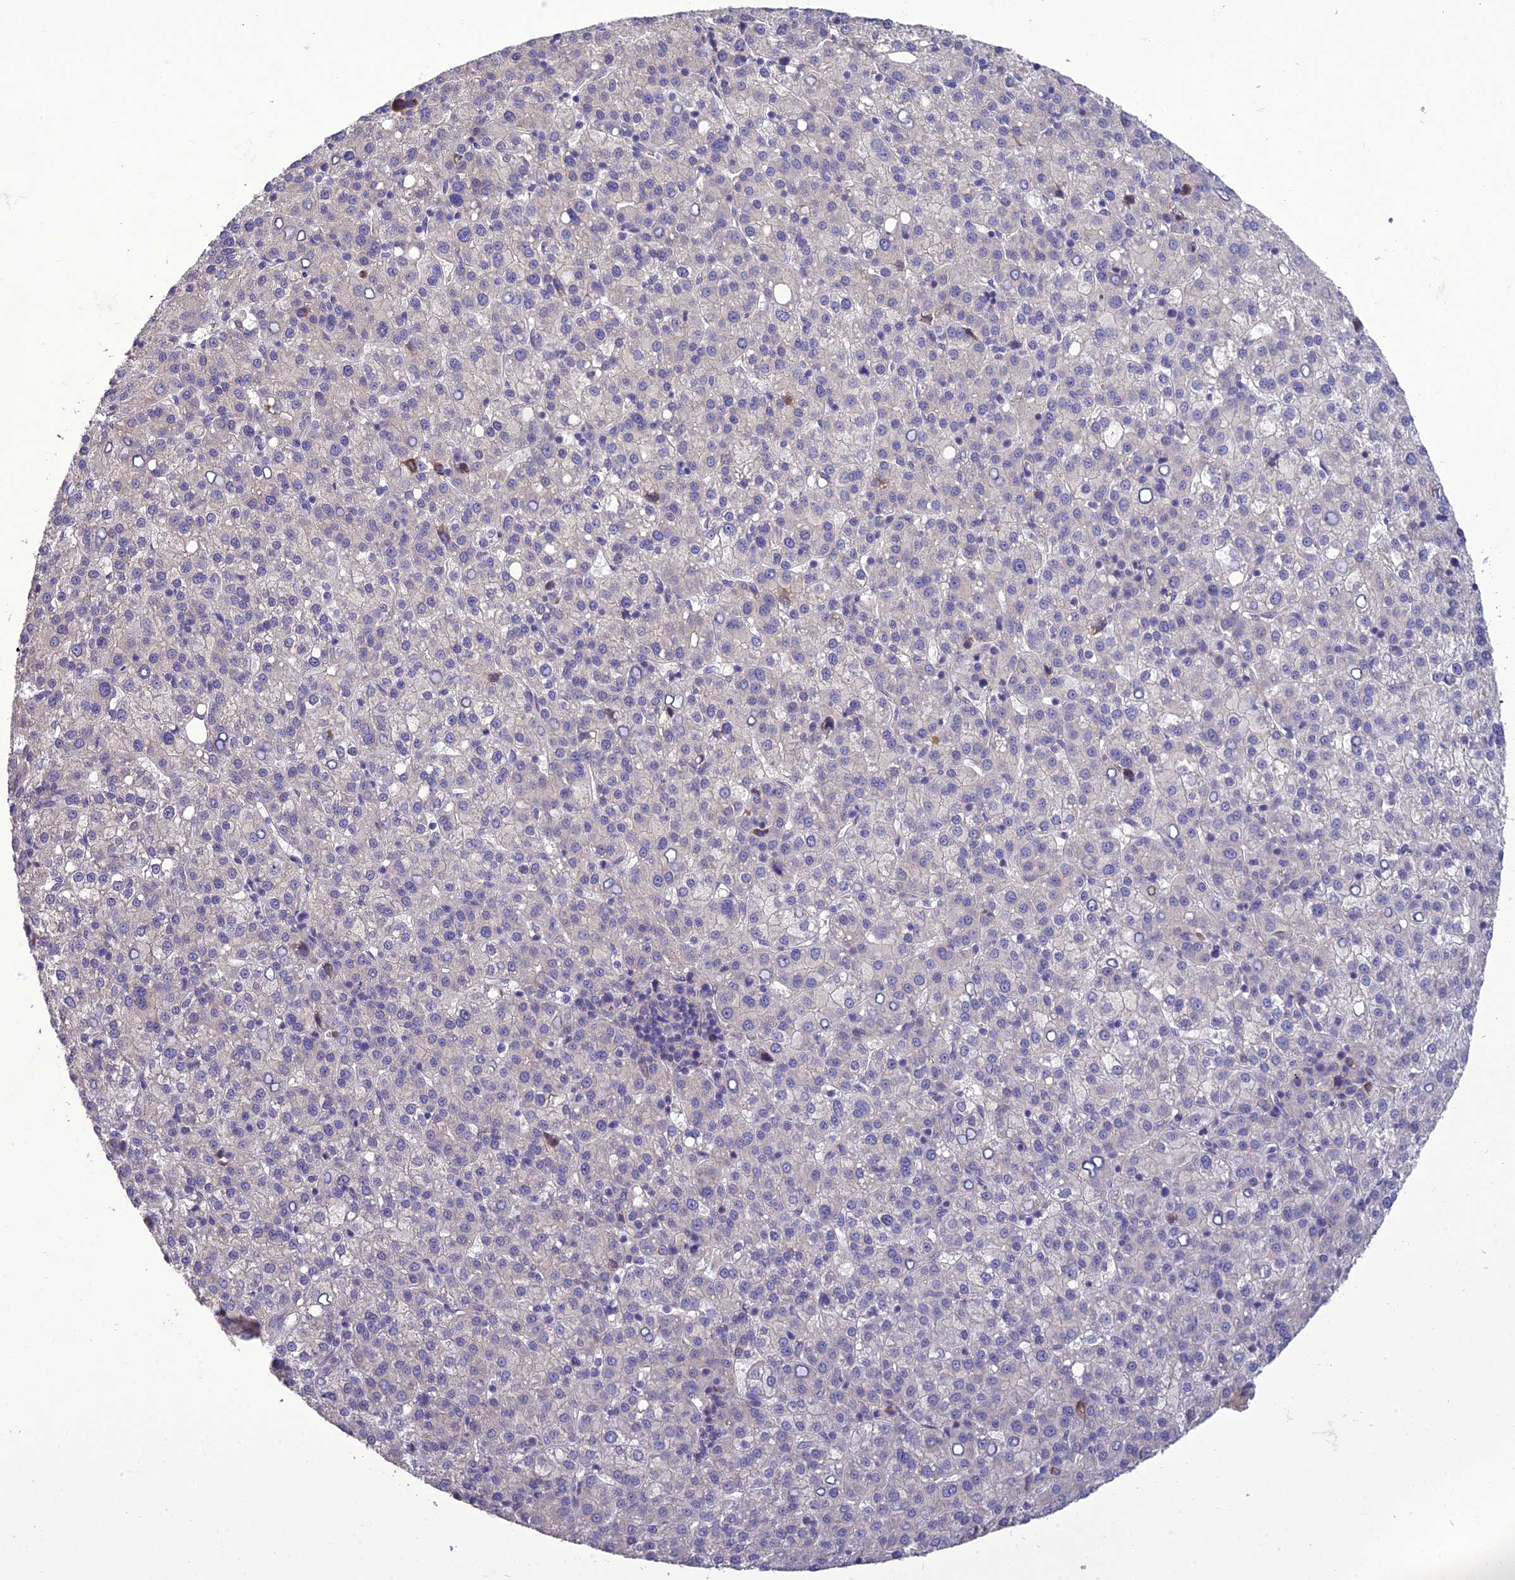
{"staining": {"intensity": "negative", "quantity": "none", "location": "none"}, "tissue": "liver cancer", "cell_type": "Tumor cells", "image_type": "cancer", "snomed": [{"axis": "morphology", "description": "Carcinoma, Hepatocellular, NOS"}, {"axis": "topography", "description": "Liver"}], "caption": "Human liver cancer (hepatocellular carcinoma) stained for a protein using IHC shows no positivity in tumor cells.", "gene": "ADIPOR2", "patient": {"sex": "female", "age": 58}}